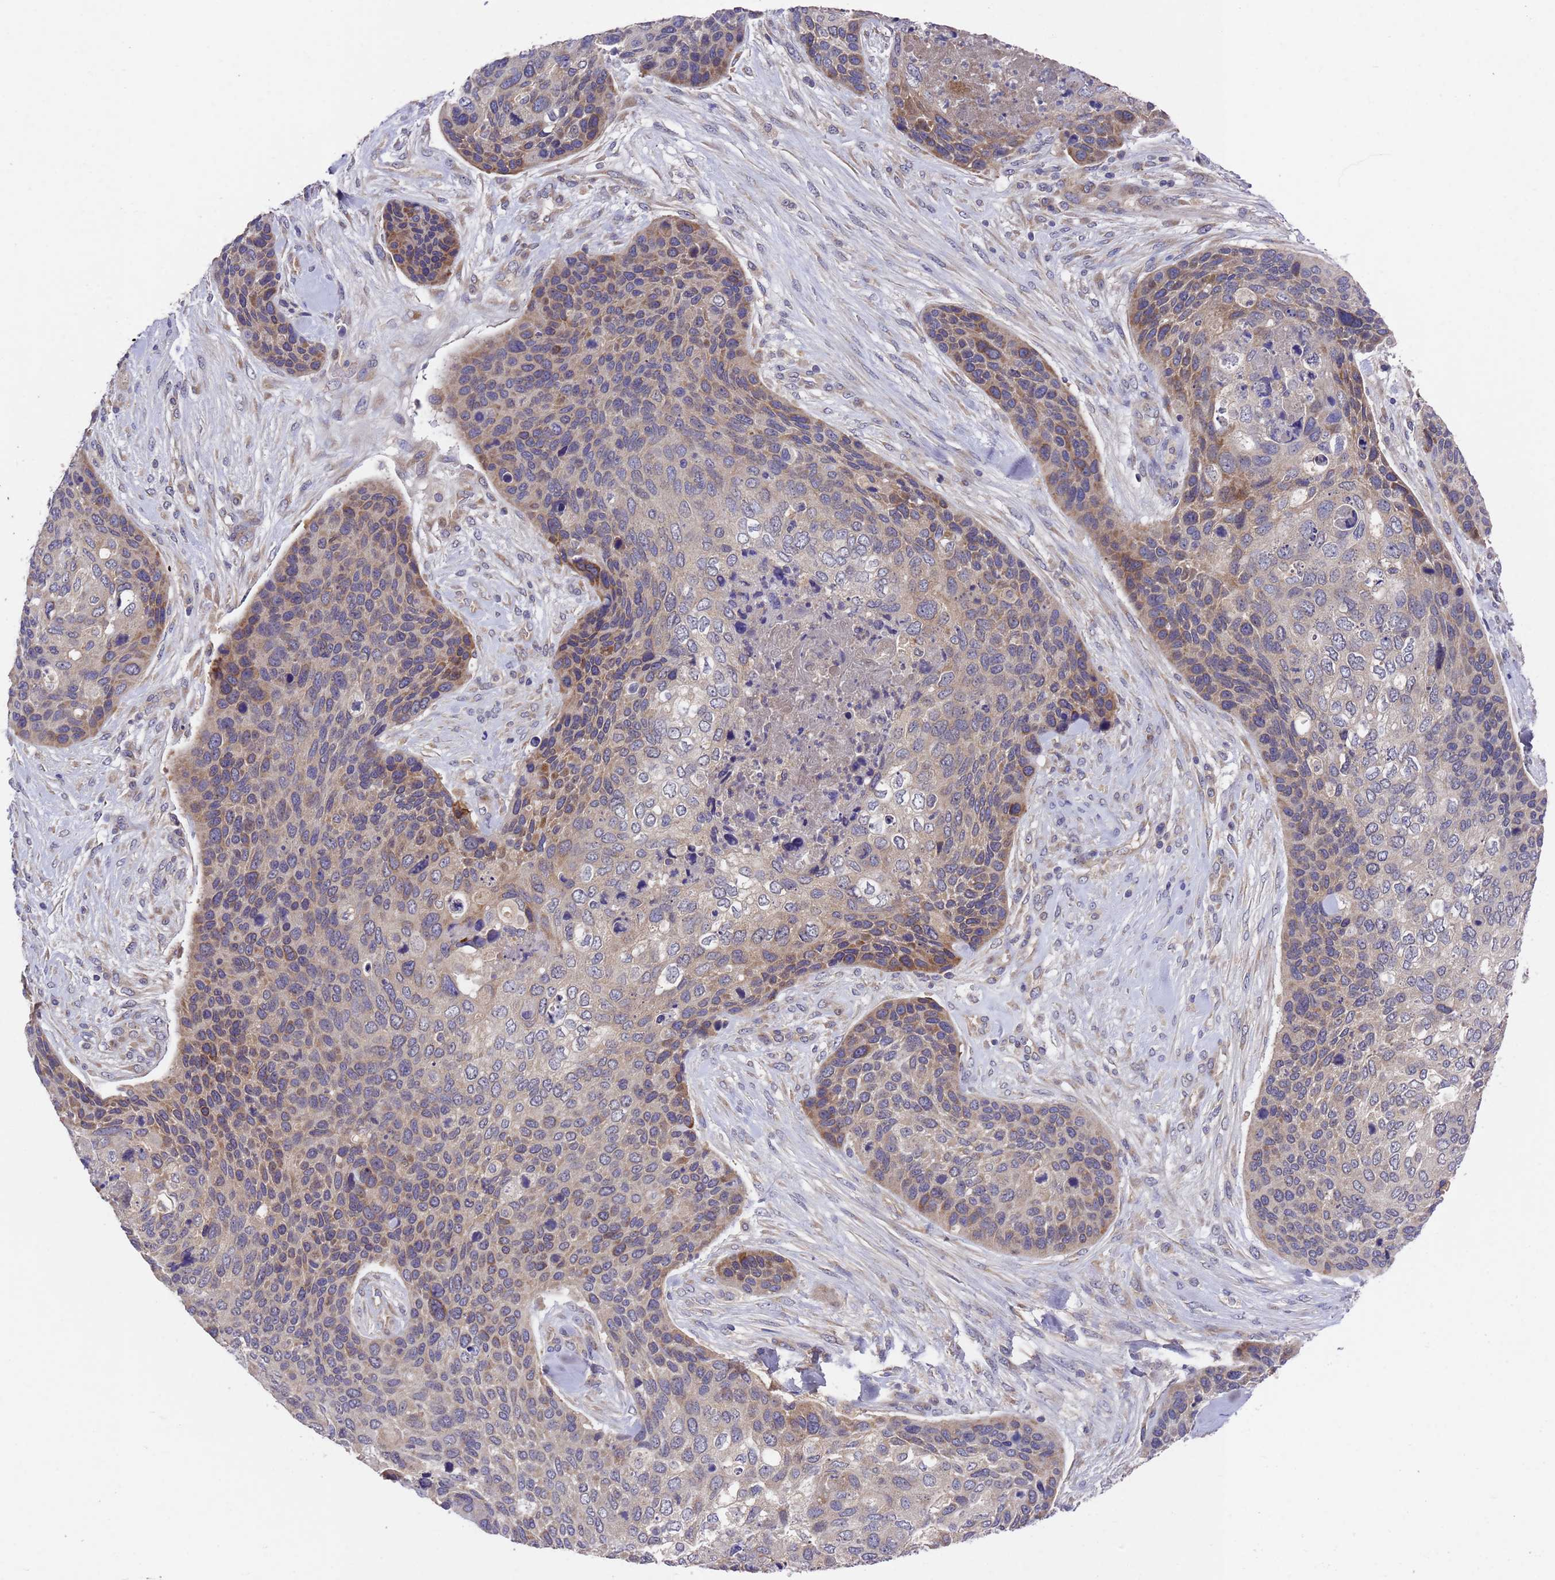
{"staining": {"intensity": "moderate", "quantity": "<25%", "location": "cytoplasmic/membranous"}, "tissue": "skin cancer", "cell_type": "Tumor cells", "image_type": "cancer", "snomed": [{"axis": "morphology", "description": "Basal cell carcinoma"}, {"axis": "topography", "description": "Skin"}], "caption": "Protein expression analysis of human basal cell carcinoma (skin) reveals moderate cytoplasmic/membranous positivity in approximately <25% of tumor cells.", "gene": "DCAF12L2", "patient": {"sex": "female", "age": 74}}